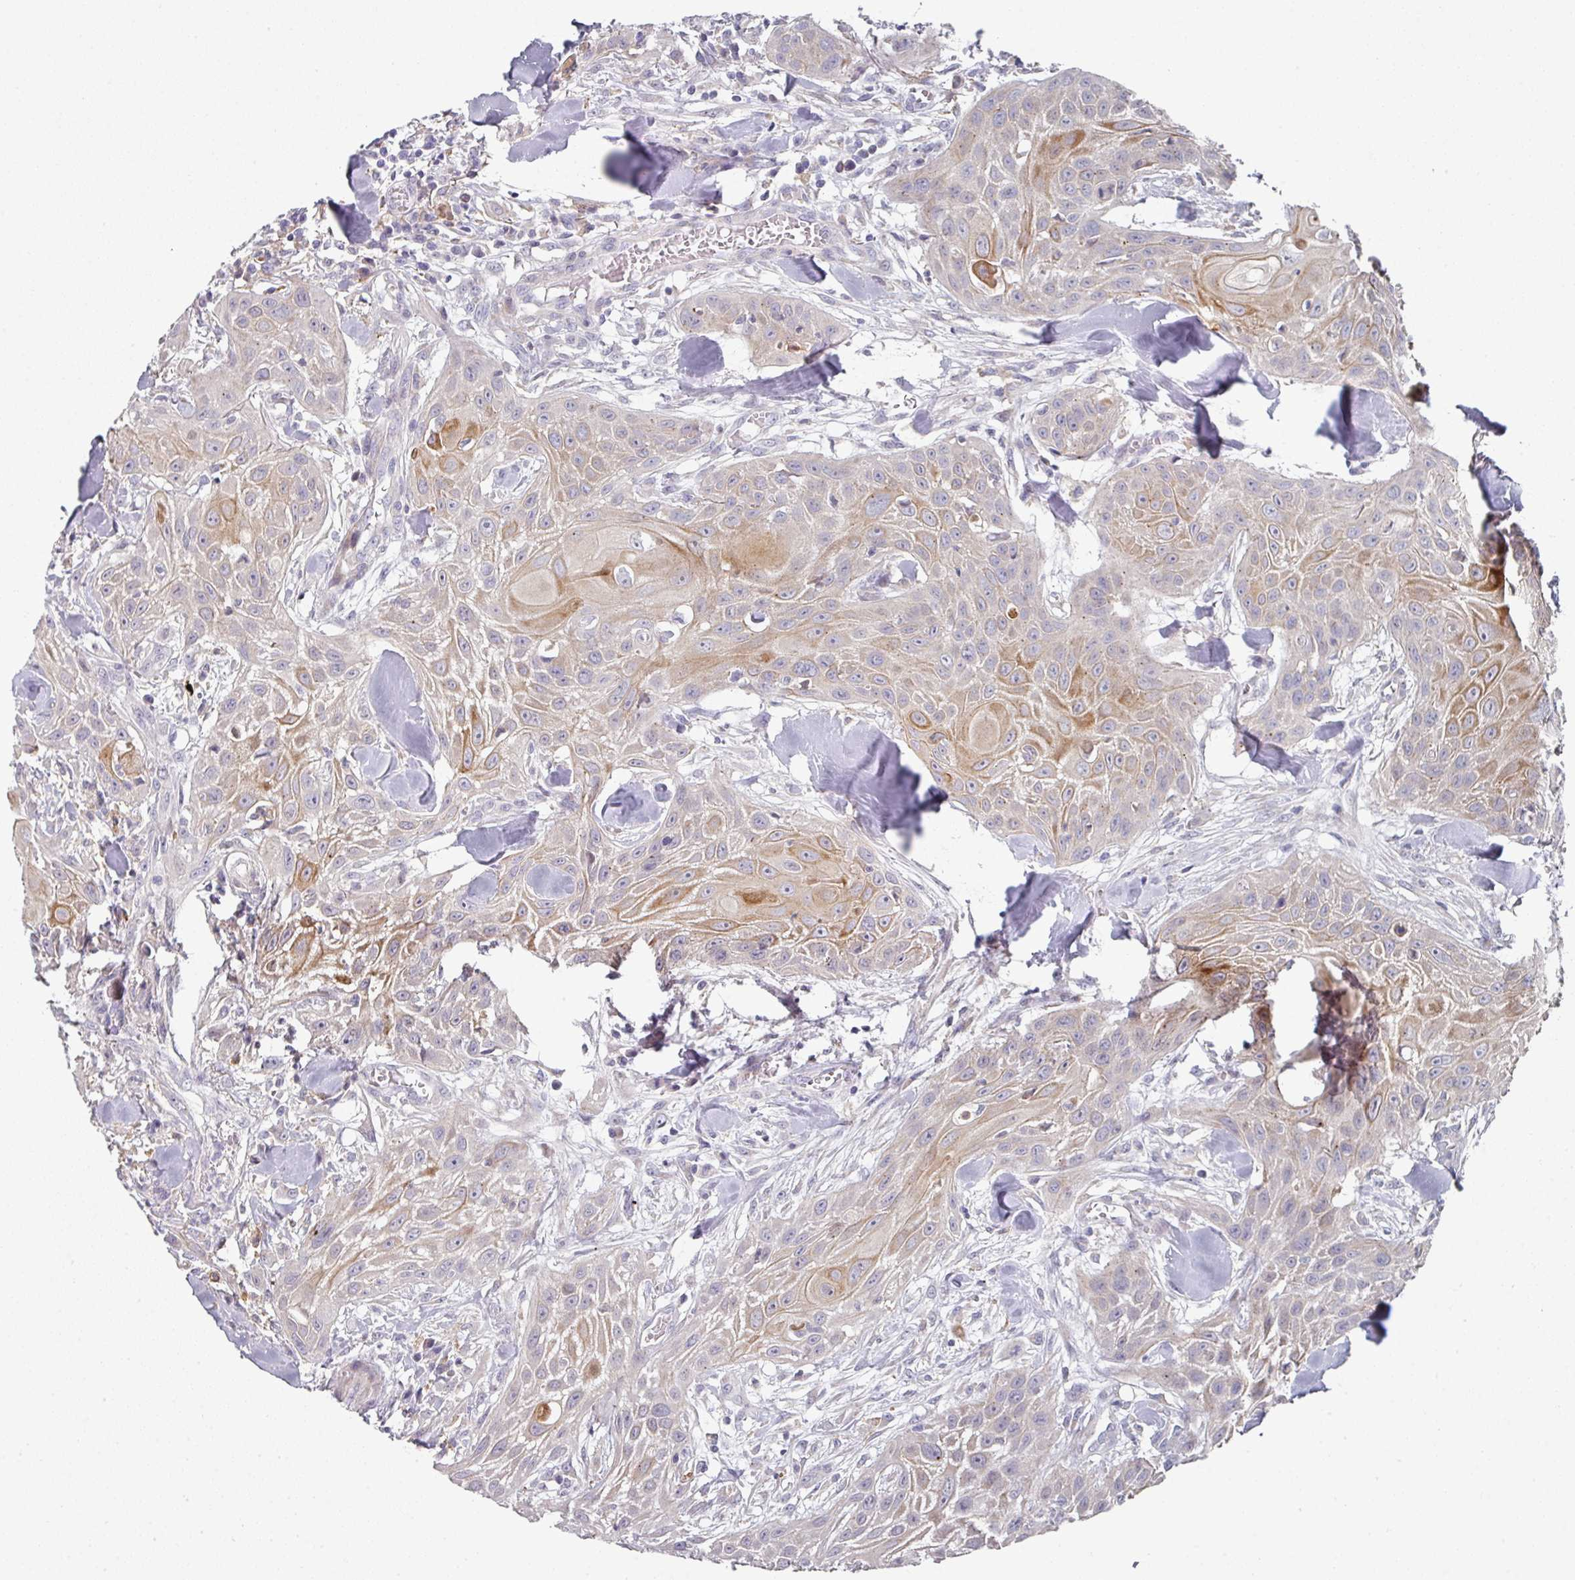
{"staining": {"intensity": "moderate", "quantity": "25%-75%", "location": "cytoplasmic/membranous"}, "tissue": "head and neck cancer", "cell_type": "Tumor cells", "image_type": "cancer", "snomed": [{"axis": "morphology", "description": "Squamous cell carcinoma, NOS"}, {"axis": "topography", "description": "Lymph node"}, {"axis": "topography", "description": "Salivary gland"}, {"axis": "topography", "description": "Head-Neck"}], "caption": "An immunohistochemistry (IHC) micrograph of tumor tissue is shown. Protein staining in brown labels moderate cytoplasmic/membranous positivity in squamous cell carcinoma (head and neck) within tumor cells.", "gene": "WSB2", "patient": {"sex": "female", "age": 74}}